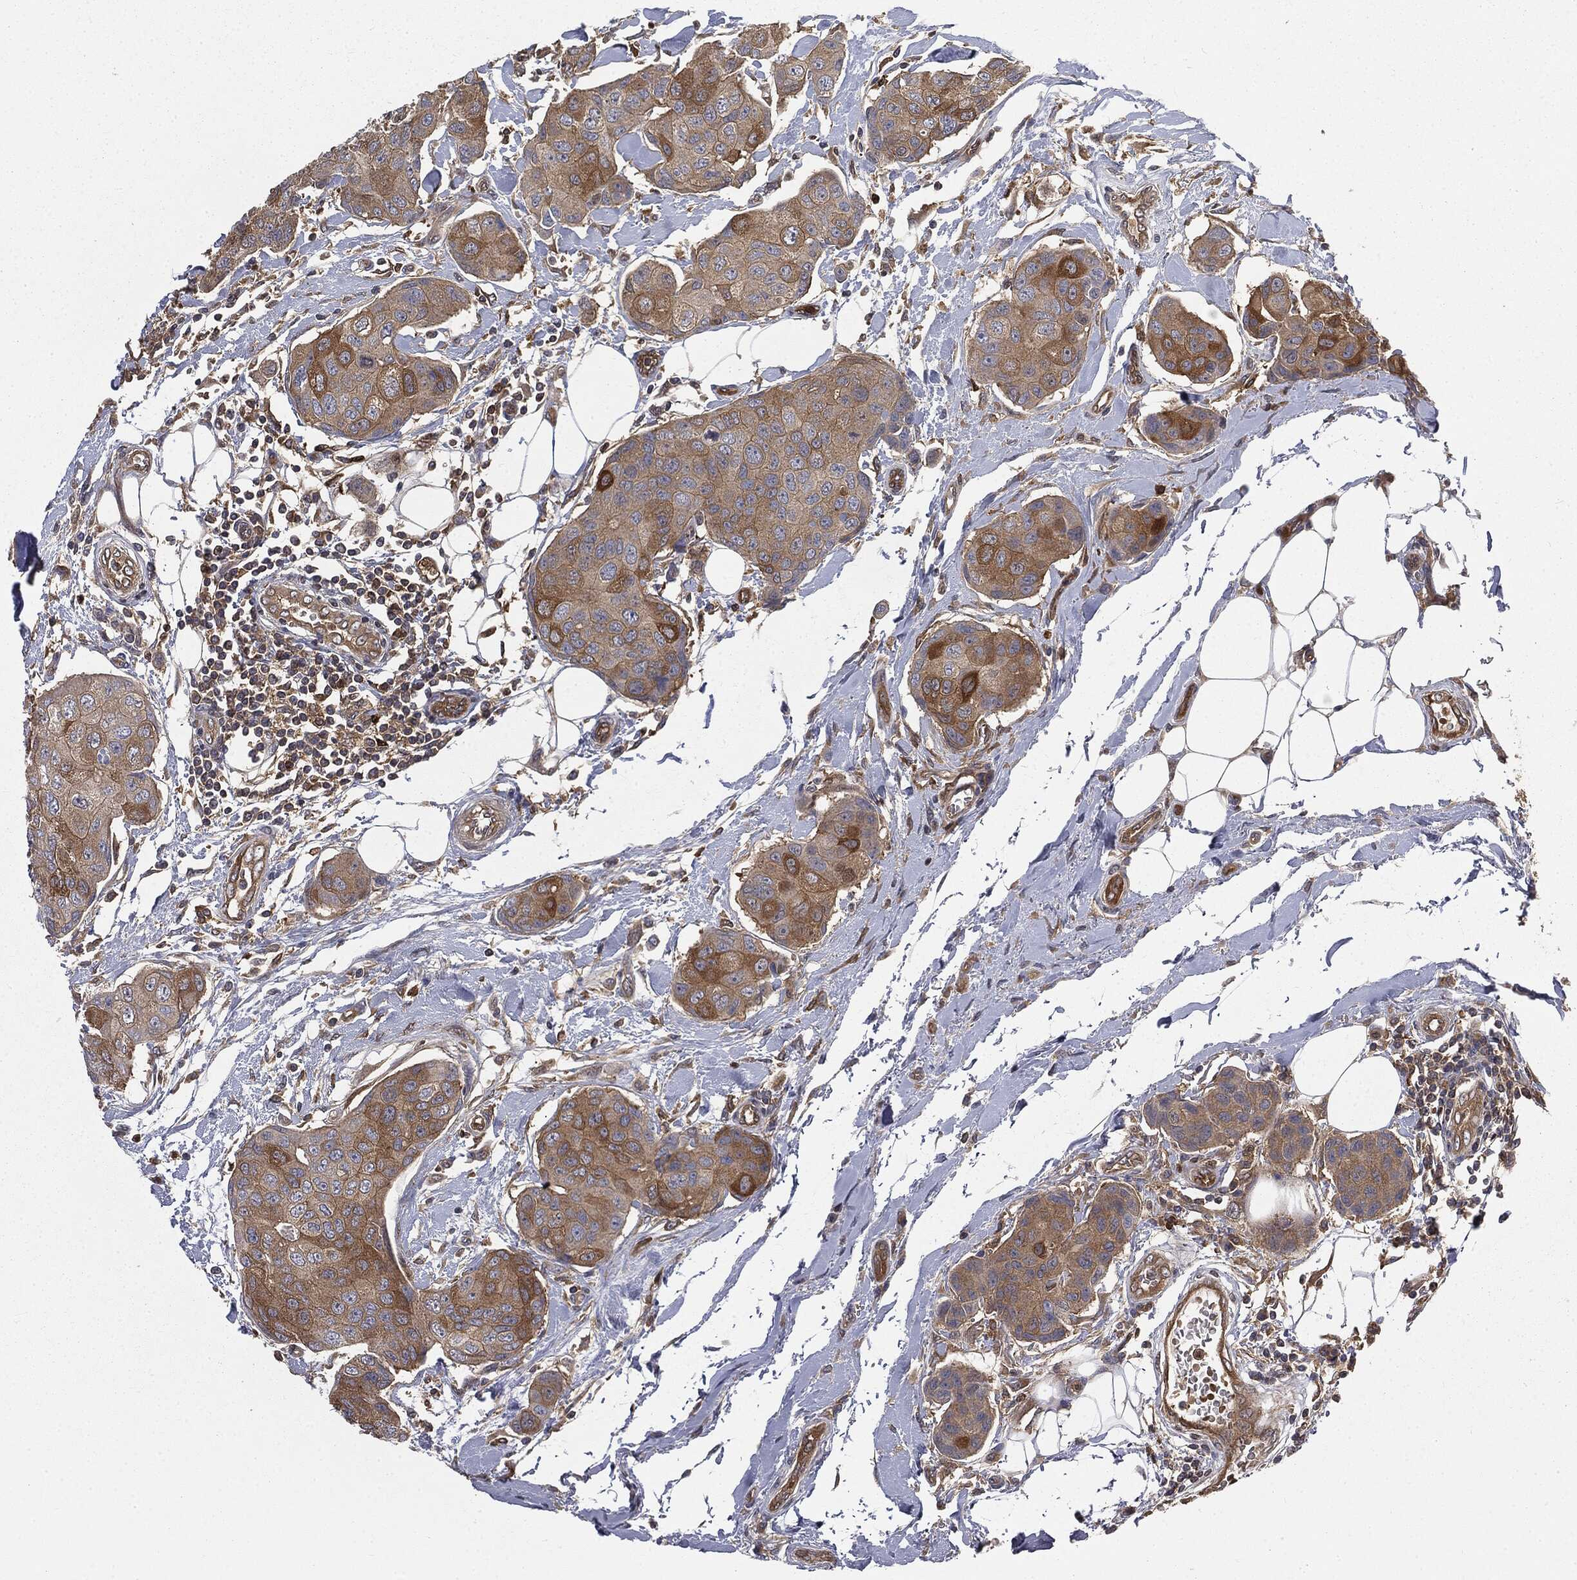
{"staining": {"intensity": "strong", "quantity": "<25%", "location": "cytoplasmic/membranous"}, "tissue": "breast cancer", "cell_type": "Tumor cells", "image_type": "cancer", "snomed": [{"axis": "morphology", "description": "Duct carcinoma"}, {"axis": "topography", "description": "Breast"}, {"axis": "topography", "description": "Lymph node"}], "caption": "This histopathology image reveals immunohistochemistry staining of breast intraductal carcinoma, with medium strong cytoplasmic/membranous staining in approximately <25% of tumor cells.", "gene": "GNB5", "patient": {"sex": "female", "age": 80}}